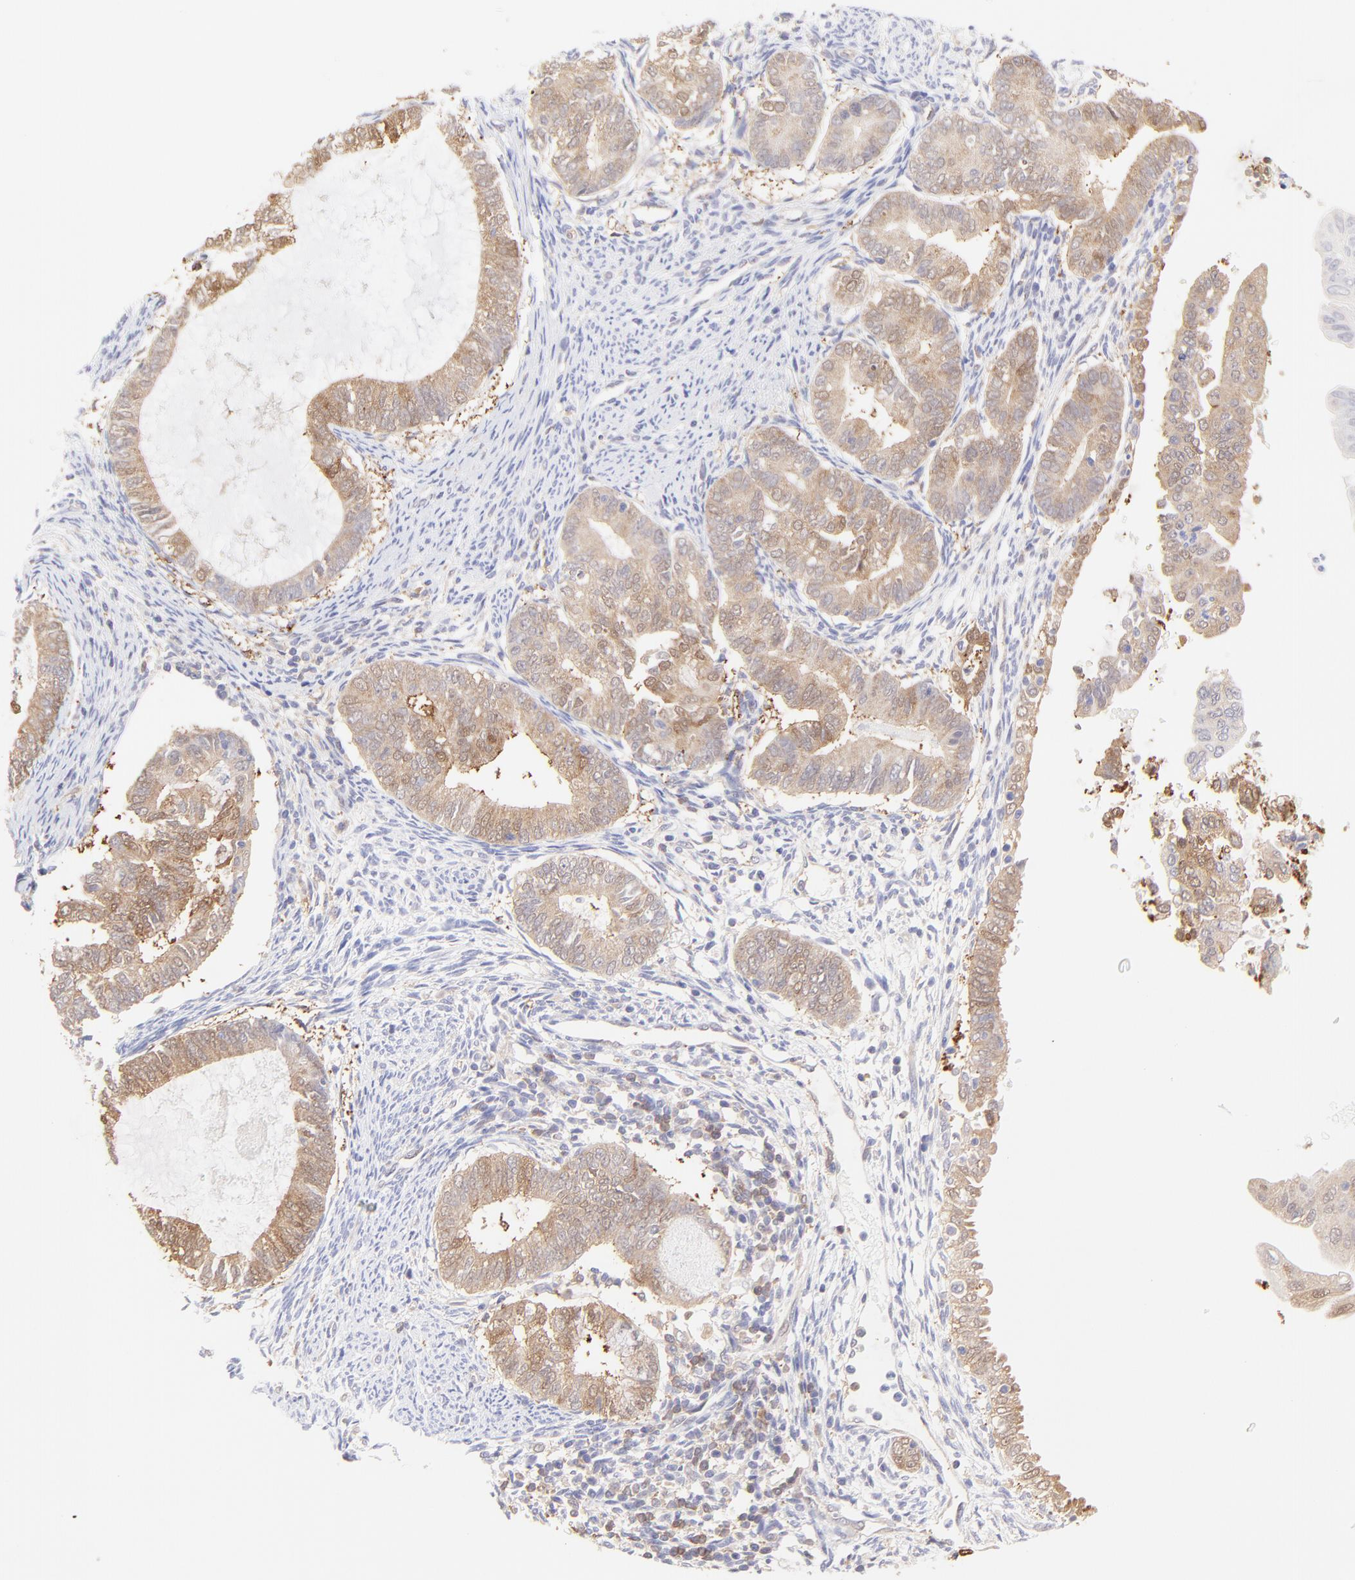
{"staining": {"intensity": "moderate", "quantity": ">75%", "location": "cytoplasmic/membranous"}, "tissue": "endometrial cancer", "cell_type": "Tumor cells", "image_type": "cancer", "snomed": [{"axis": "morphology", "description": "Adenocarcinoma, NOS"}, {"axis": "topography", "description": "Endometrium"}], "caption": "Protein expression analysis of endometrial cancer exhibits moderate cytoplasmic/membranous positivity in approximately >75% of tumor cells.", "gene": "HYAL1", "patient": {"sex": "female", "age": 63}}